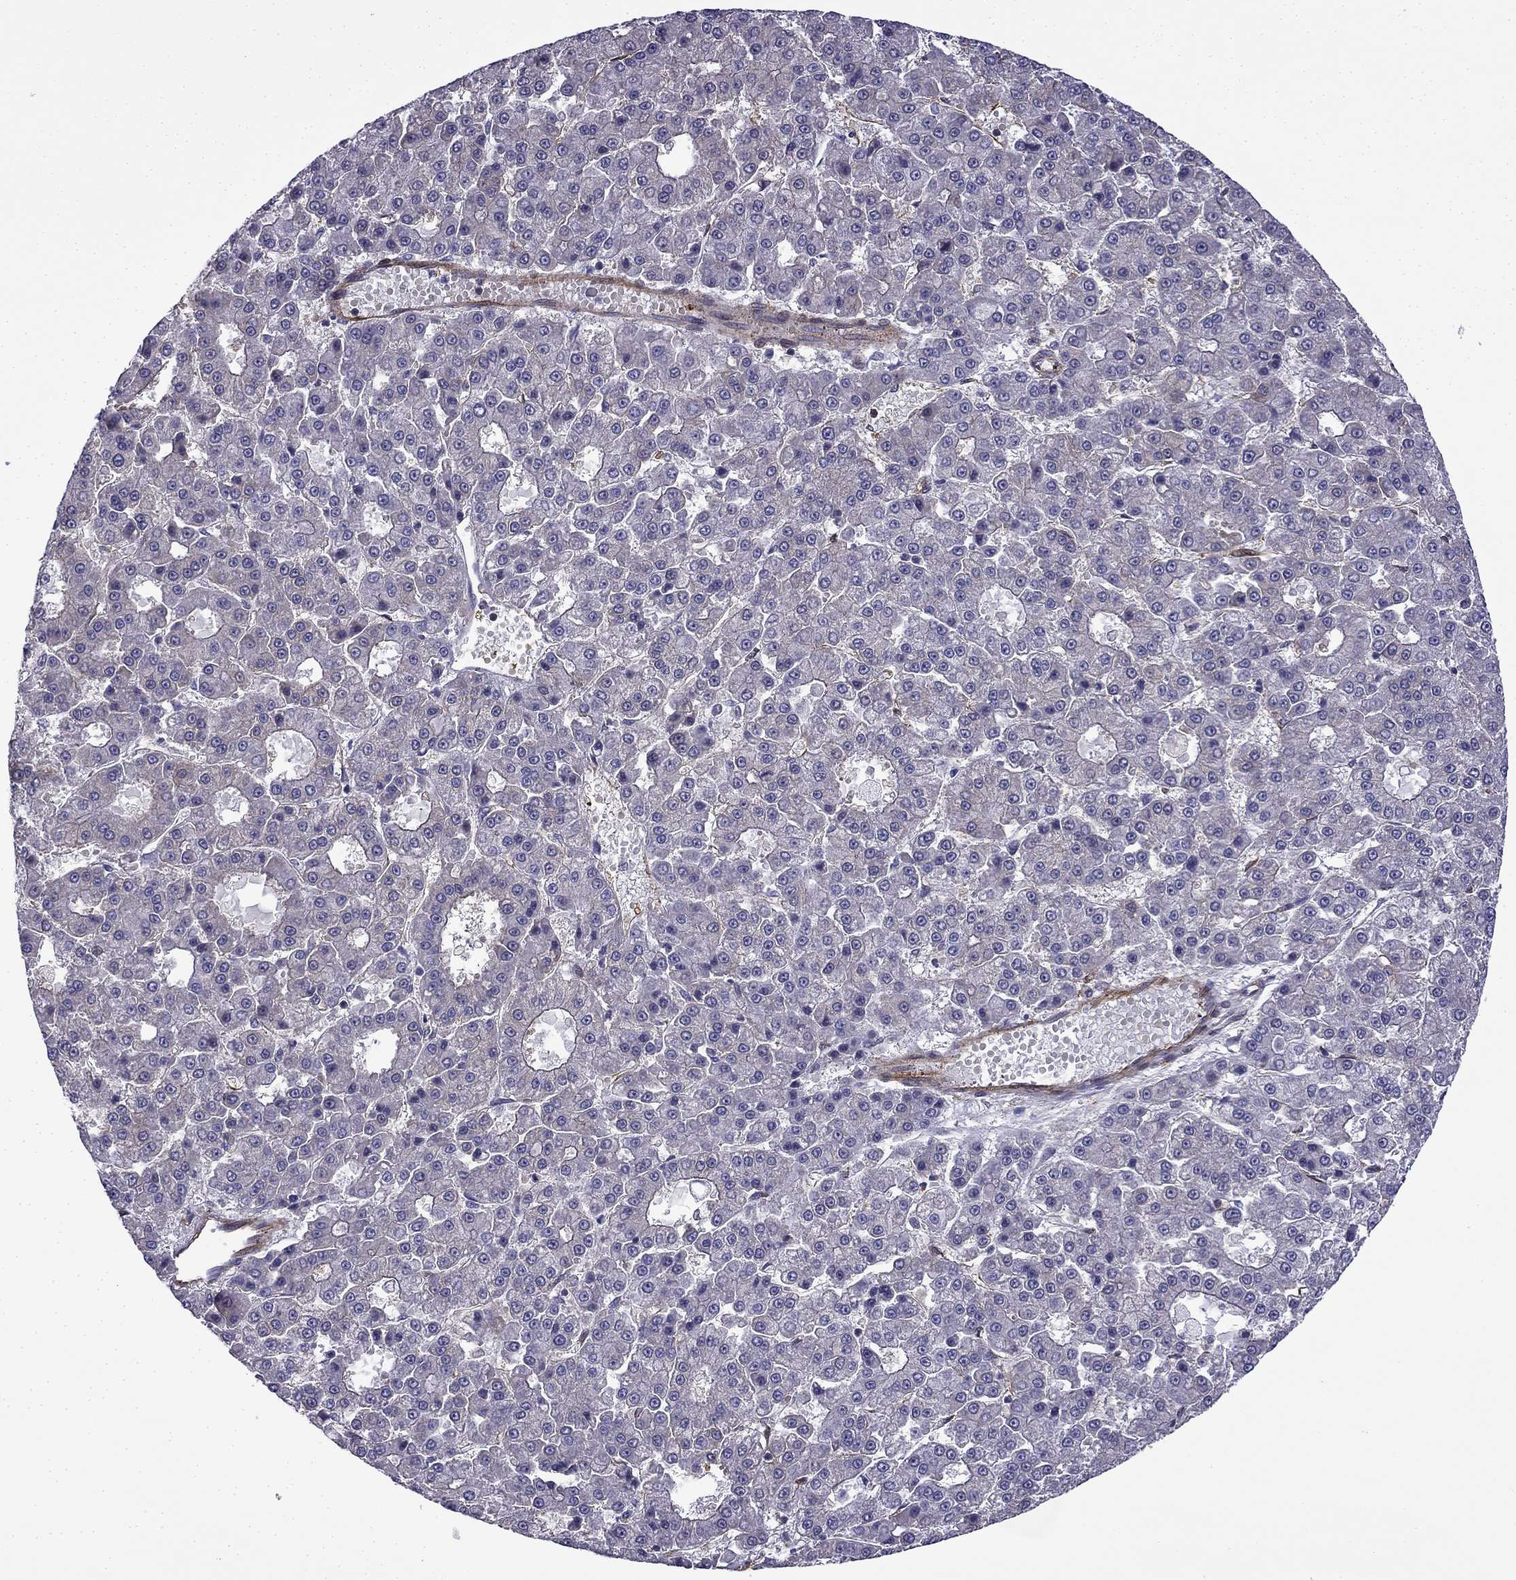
{"staining": {"intensity": "negative", "quantity": "none", "location": "none"}, "tissue": "liver cancer", "cell_type": "Tumor cells", "image_type": "cancer", "snomed": [{"axis": "morphology", "description": "Carcinoma, Hepatocellular, NOS"}, {"axis": "topography", "description": "Liver"}], "caption": "Human liver cancer (hepatocellular carcinoma) stained for a protein using immunohistochemistry (IHC) demonstrates no staining in tumor cells.", "gene": "MAP4", "patient": {"sex": "male", "age": 70}}